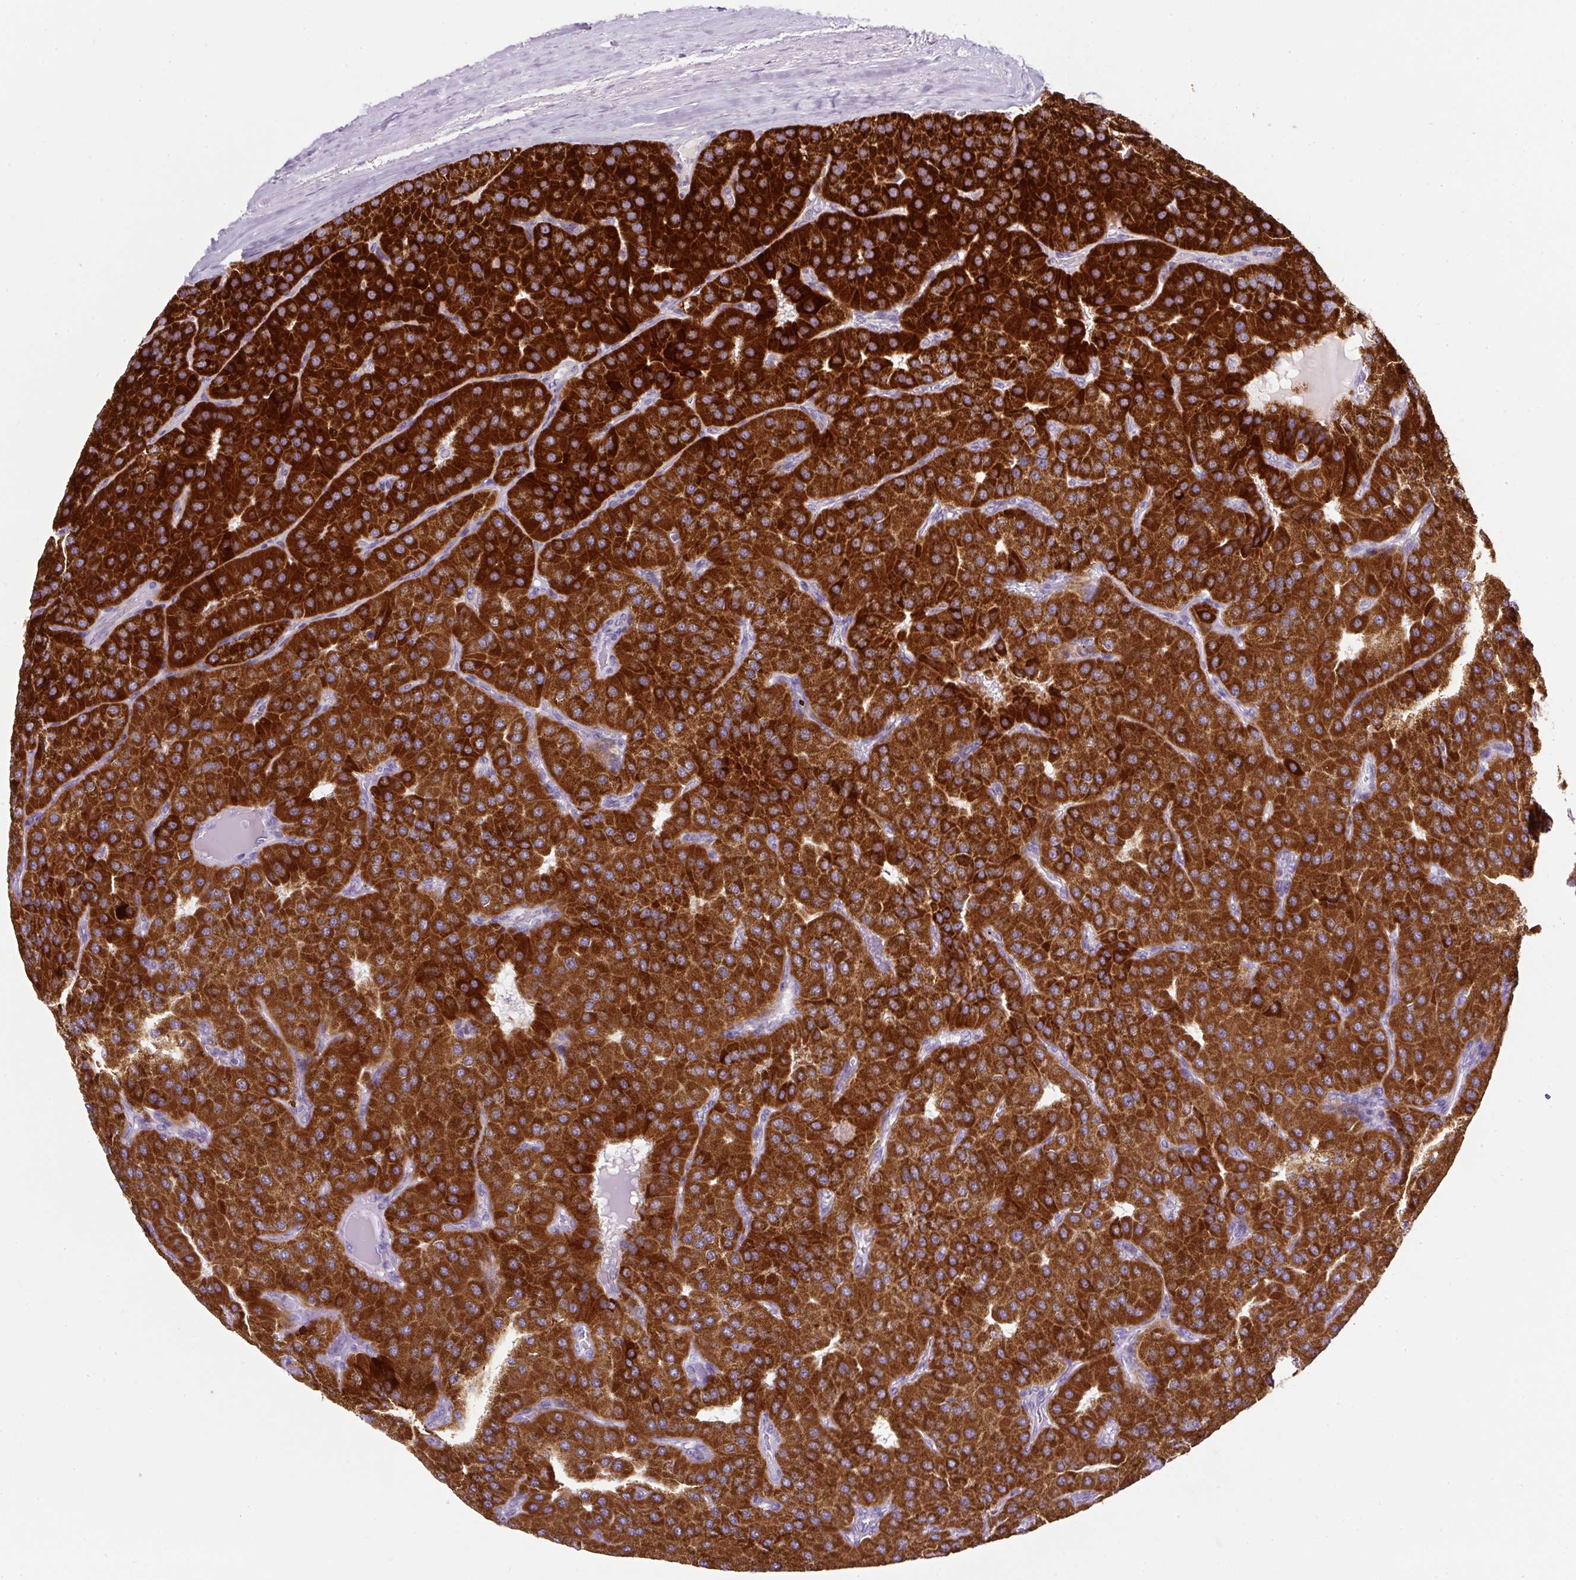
{"staining": {"intensity": "strong", "quantity": ">75%", "location": "cytoplasmic/membranous"}, "tissue": "parathyroid gland", "cell_type": "Glandular cells", "image_type": "normal", "snomed": [{"axis": "morphology", "description": "Normal tissue, NOS"}, {"axis": "morphology", "description": "Adenoma, NOS"}, {"axis": "topography", "description": "Parathyroid gland"}], "caption": "The image demonstrates staining of normal parathyroid gland, revealing strong cytoplasmic/membranous protein staining (brown color) within glandular cells. Nuclei are stained in blue.", "gene": "FMC1", "patient": {"sex": "female", "age": 86}}